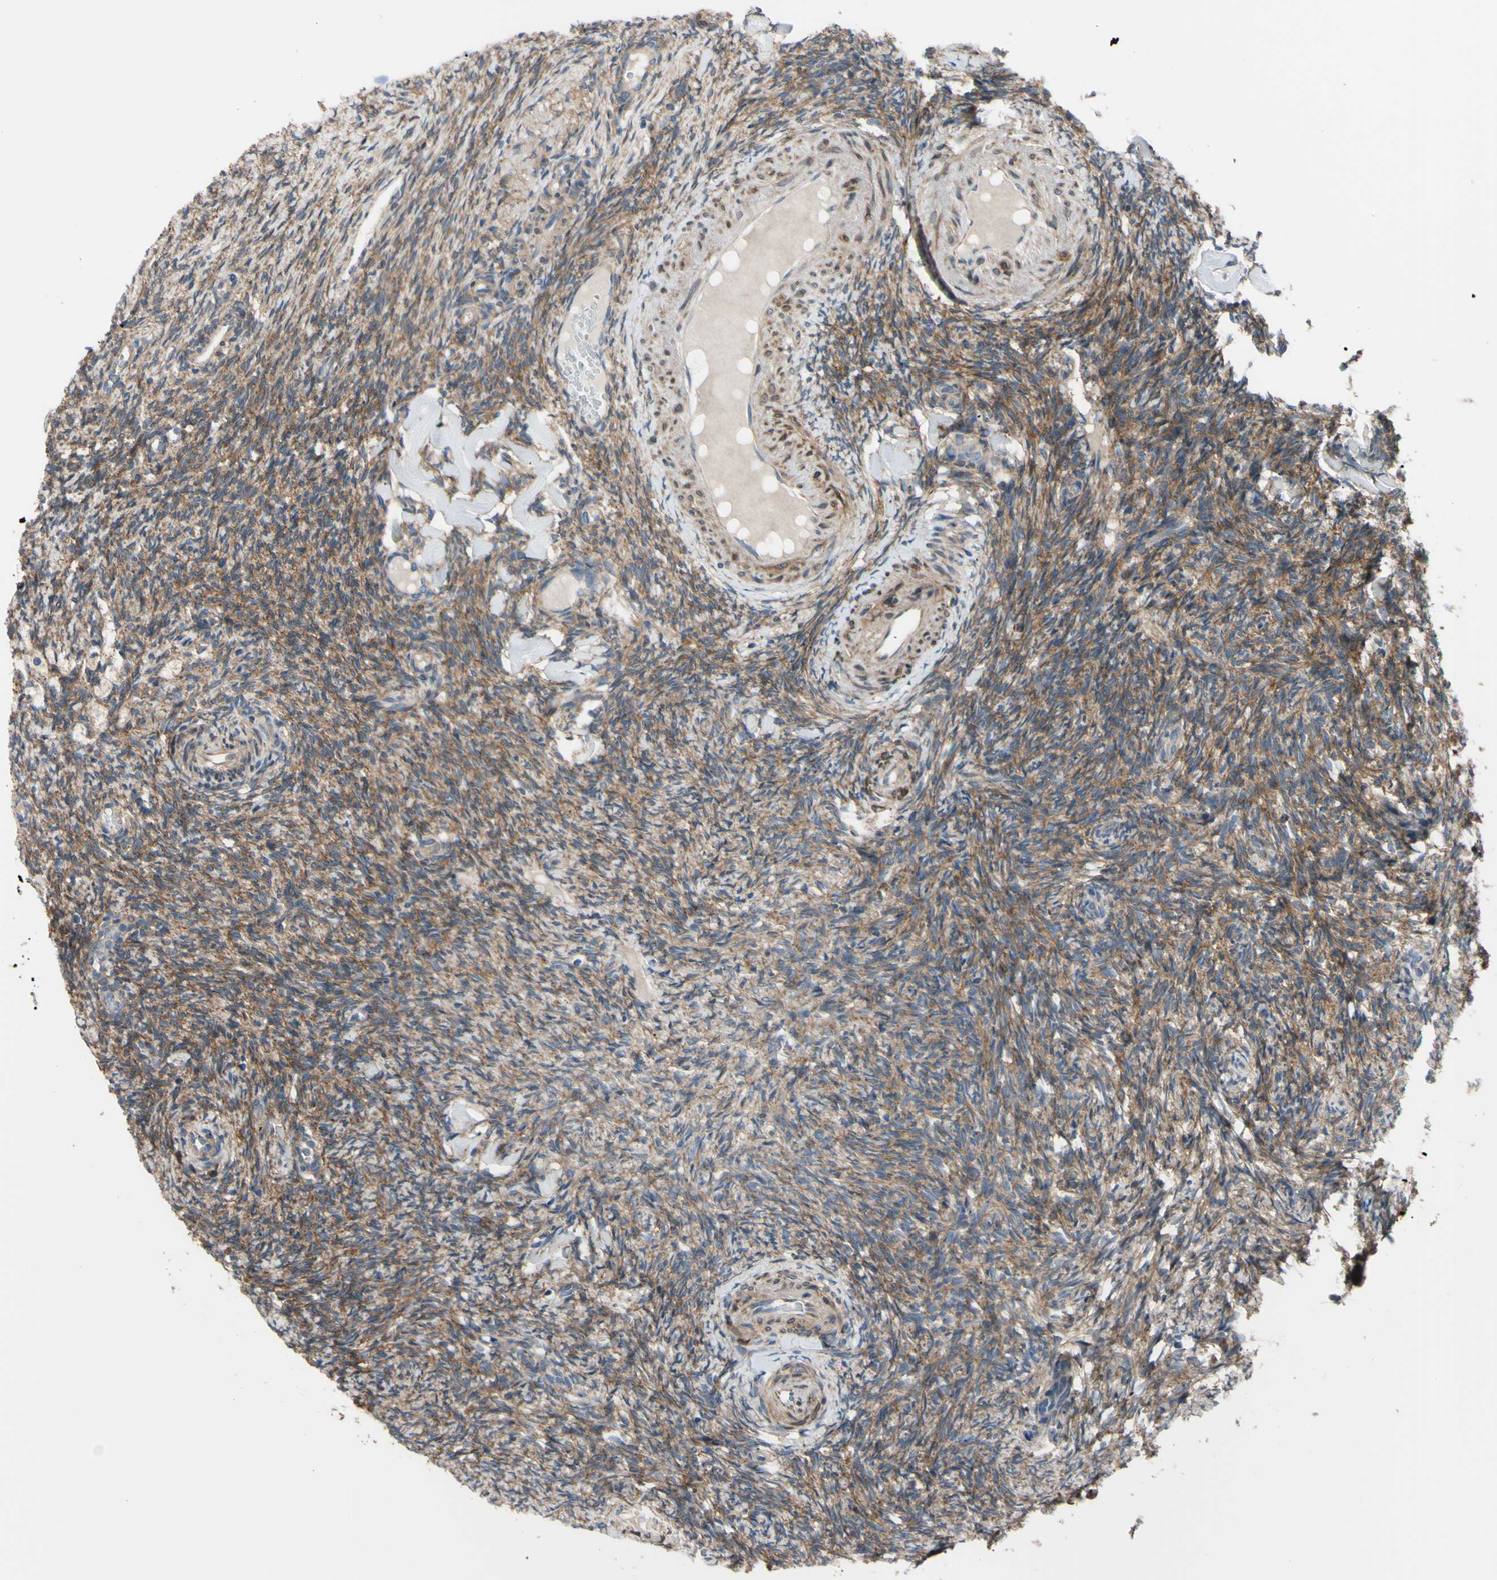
{"staining": {"intensity": "moderate", "quantity": ">75%", "location": "cytoplasmic/membranous"}, "tissue": "ovary", "cell_type": "Ovarian stroma cells", "image_type": "normal", "snomed": [{"axis": "morphology", "description": "Normal tissue, NOS"}, {"axis": "topography", "description": "Ovary"}], "caption": "Human ovary stained with a brown dye exhibits moderate cytoplasmic/membranous positive expression in approximately >75% of ovarian stroma cells.", "gene": "SVIL", "patient": {"sex": "female", "age": 60}}